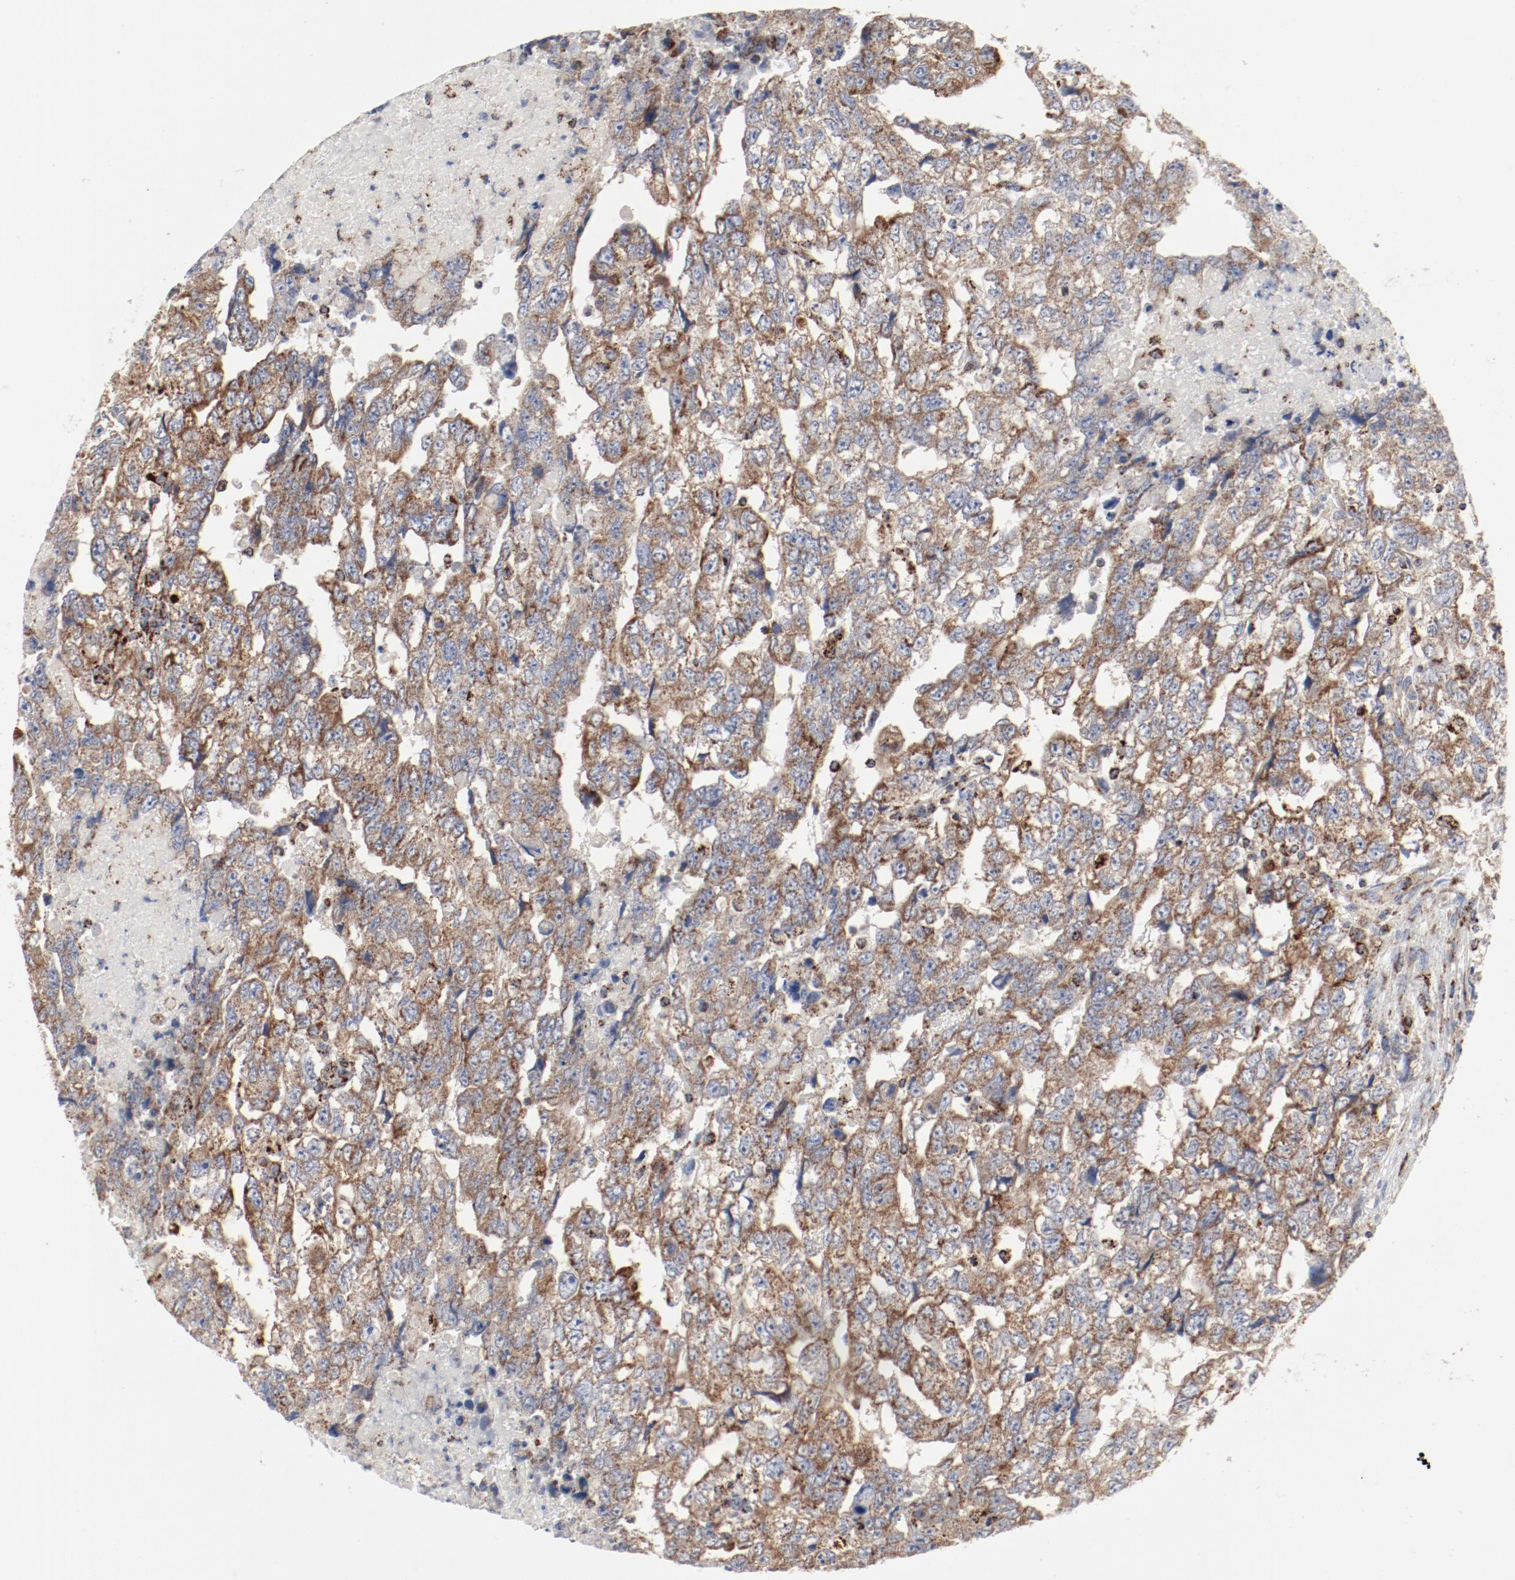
{"staining": {"intensity": "moderate", "quantity": ">75%", "location": "cytoplasmic/membranous"}, "tissue": "testis cancer", "cell_type": "Tumor cells", "image_type": "cancer", "snomed": [{"axis": "morphology", "description": "Carcinoma, Embryonal, NOS"}, {"axis": "topography", "description": "Testis"}], "caption": "Approximately >75% of tumor cells in embryonal carcinoma (testis) exhibit moderate cytoplasmic/membranous protein positivity as visualized by brown immunohistochemical staining.", "gene": "SETD3", "patient": {"sex": "male", "age": 36}}